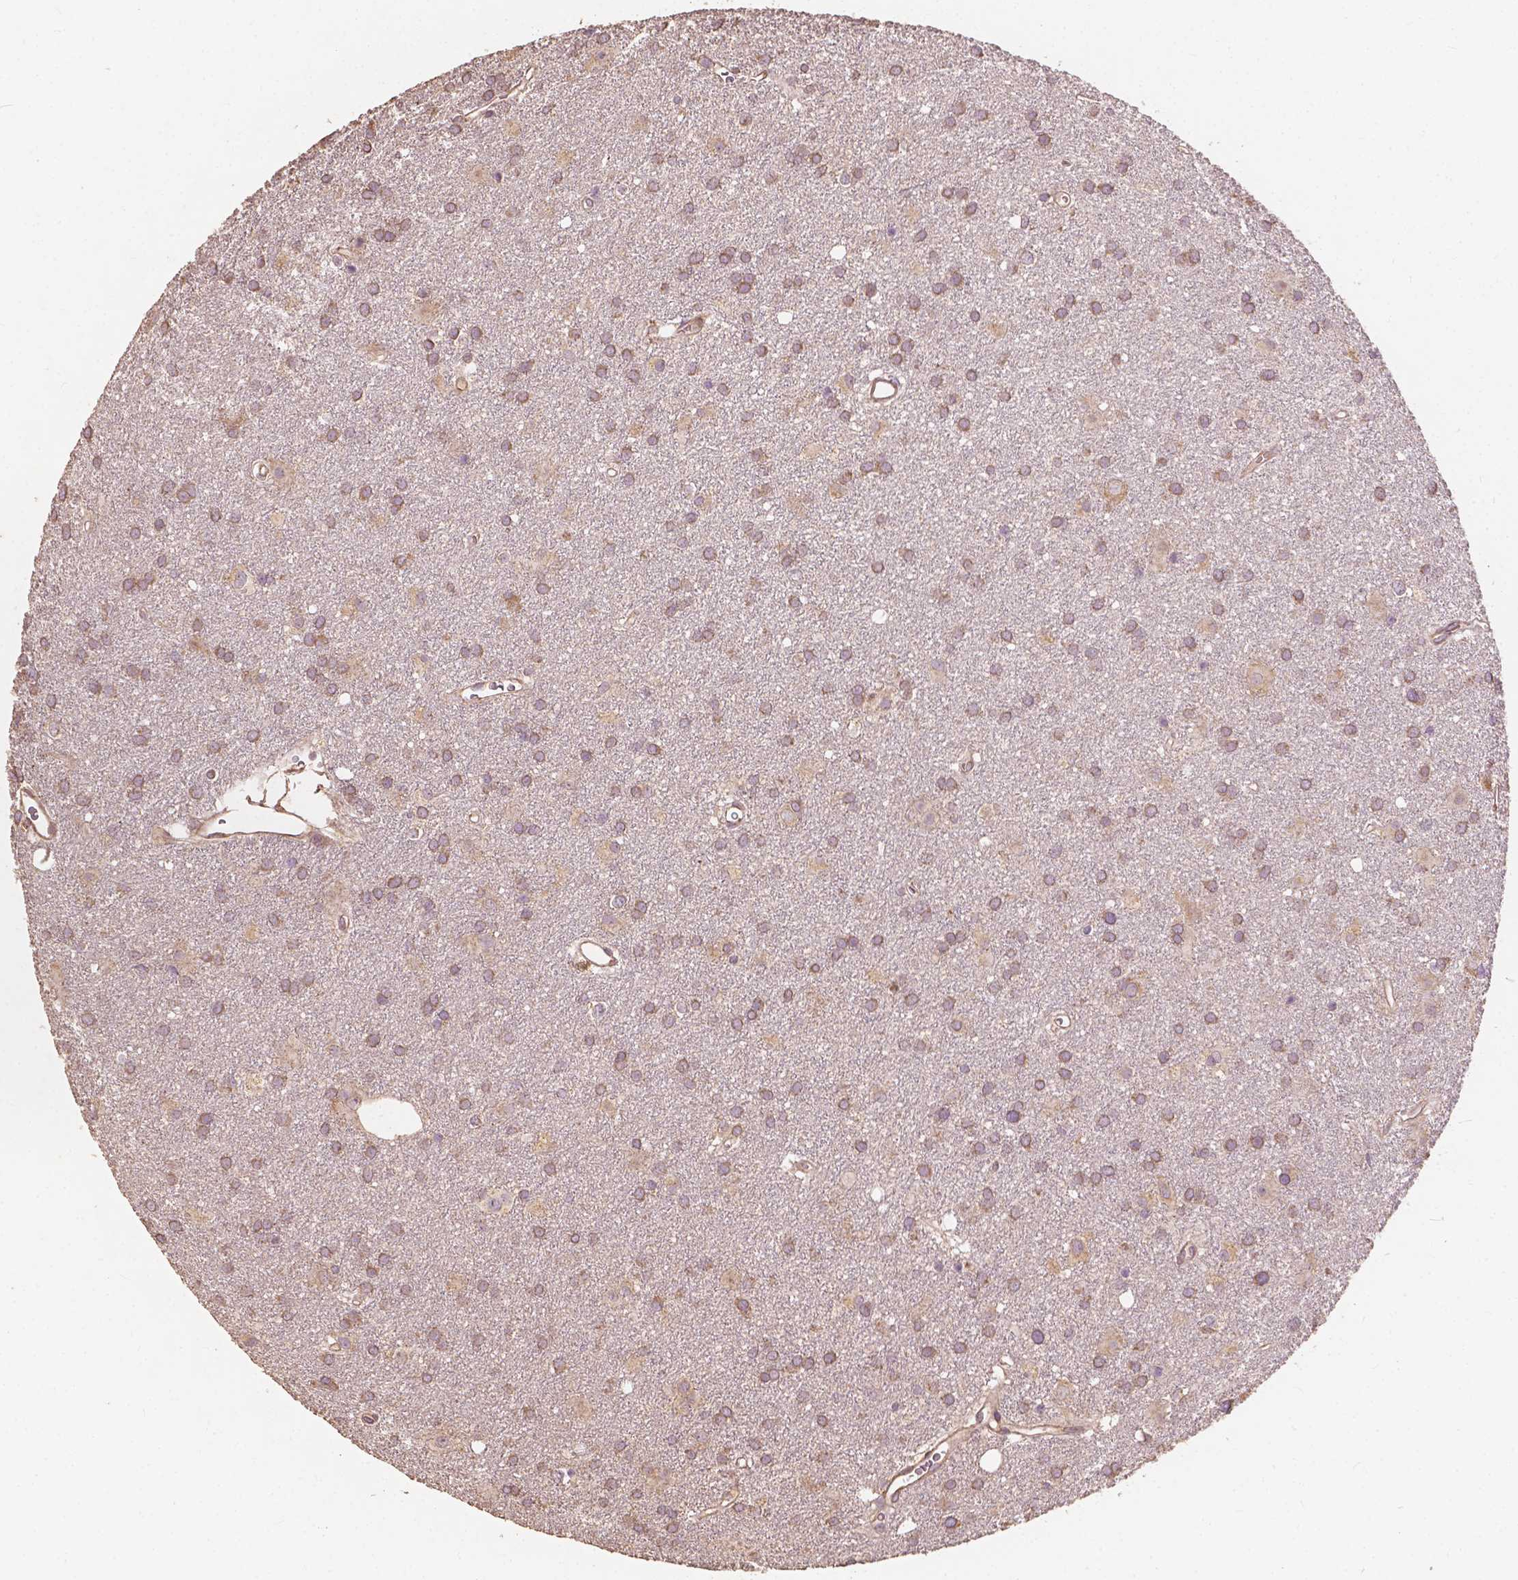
{"staining": {"intensity": "moderate", "quantity": ">75%", "location": "cytoplasmic/membranous"}, "tissue": "glioma", "cell_type": "Tumor cells", "image_type": "cancer", "snomed": [{"axis": "morphology", "description": "Glioma, malignant, Low grade"}, {"axis": "topography", "description": "Brain"}], "caption": "This is an image of immunohistochemistry (IHC) staining of malignant glioma (low-grade), which shows moderate staining in the cytoplasmic/membranous of tumor cells.", "gene": "G3BP1", "patient": {"sex": "male", "age": 58}}